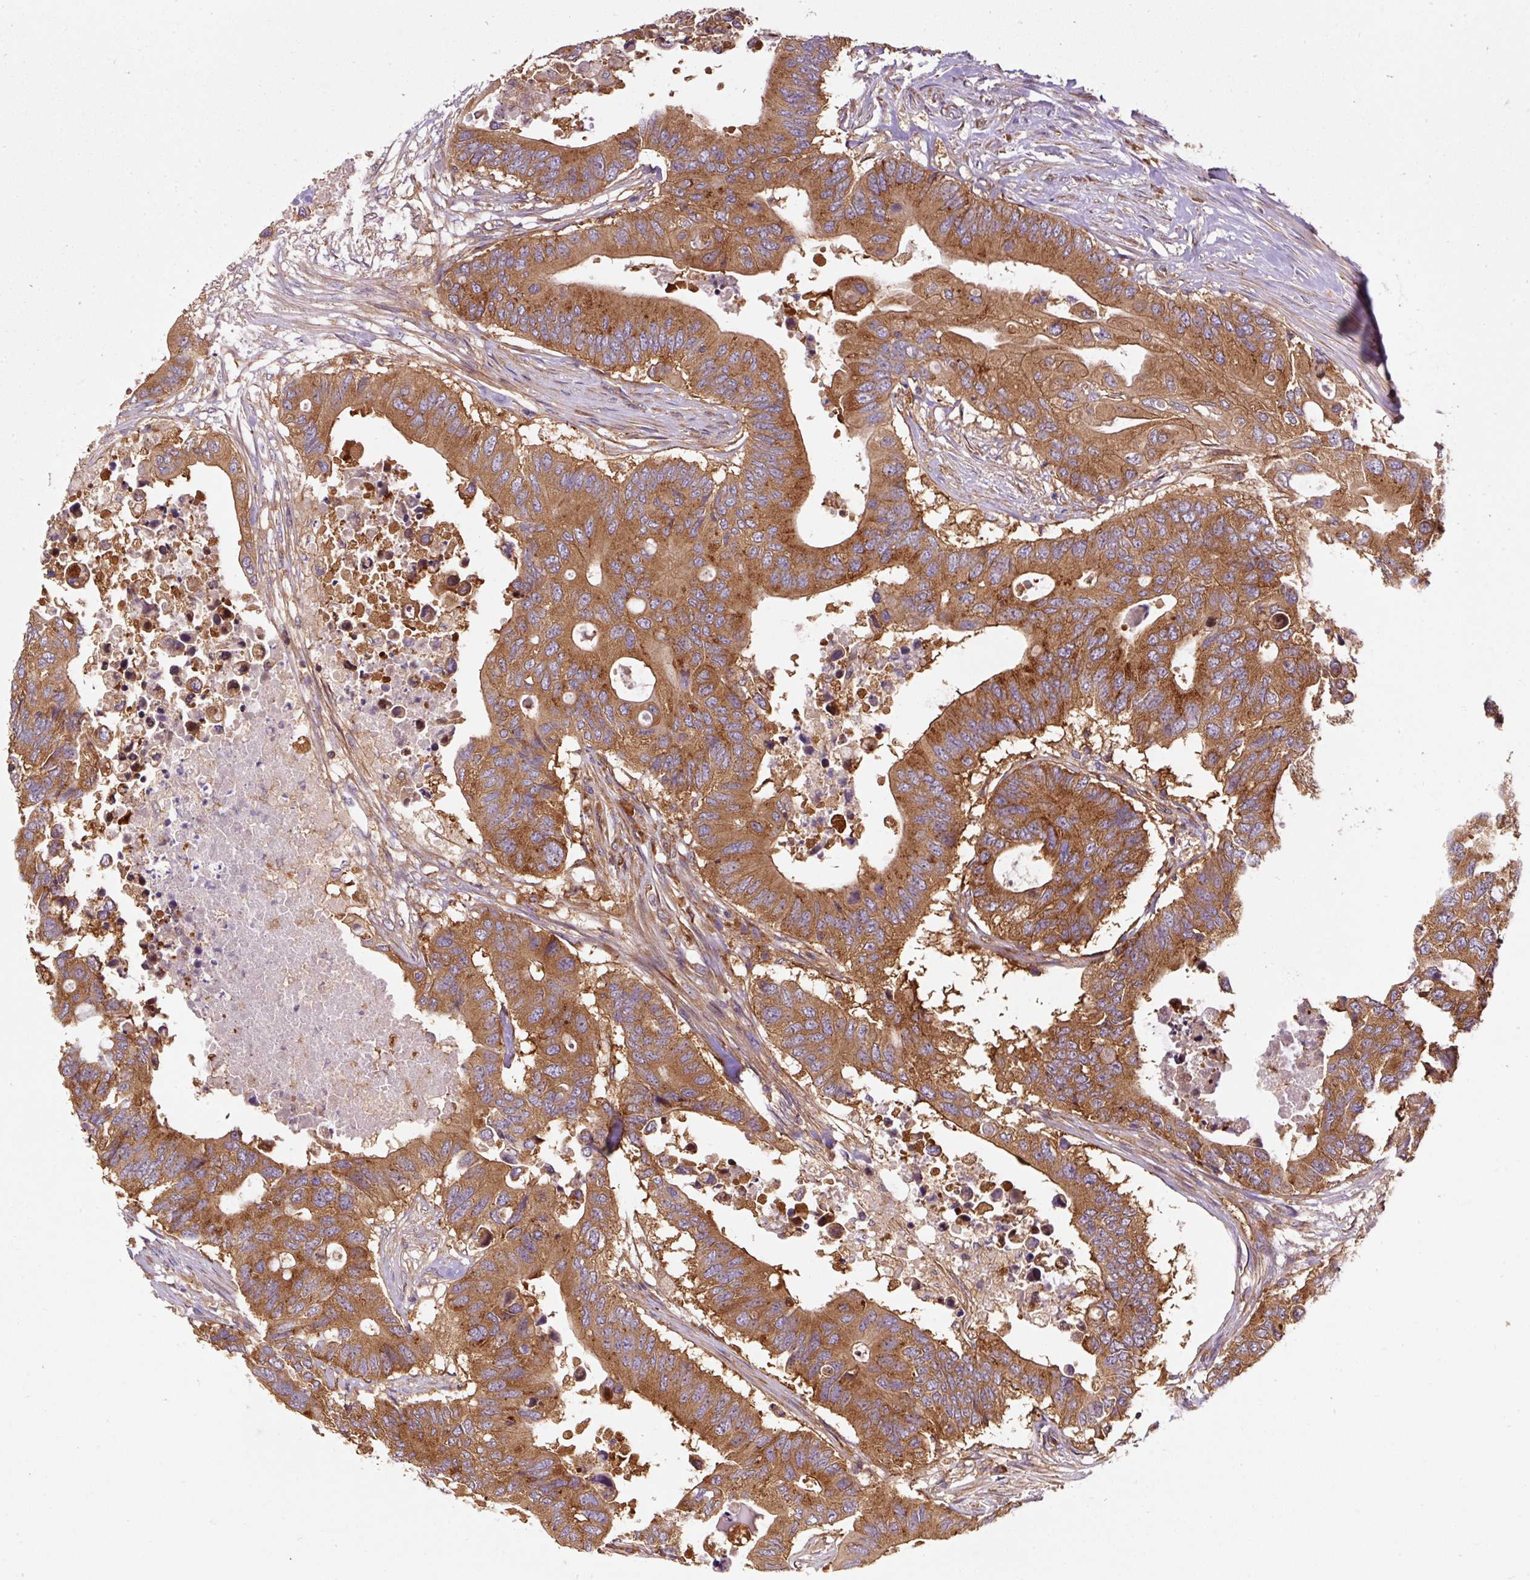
{"staining": {"intensity": "strong", "quantity": ">75%", "location": "cytoplasmic/membranous"}, "tissue": "colorectal cancer", "cell_type": "Tumor cells", "image_type": "cancer", "snomed": [{"axis": "morphology", "description": "Adenocarcinoma, NOS"}, {"axis": "topography", "description": "Colon"}], "caption": "This is a histology image of immunohistochemistry staining of colorectal cancer, which shows strong staining in the cytoplasmic/membranous of tumor cells.", "gene": "EIF2S2", "patient": {"sex": "male", "age": 71}}